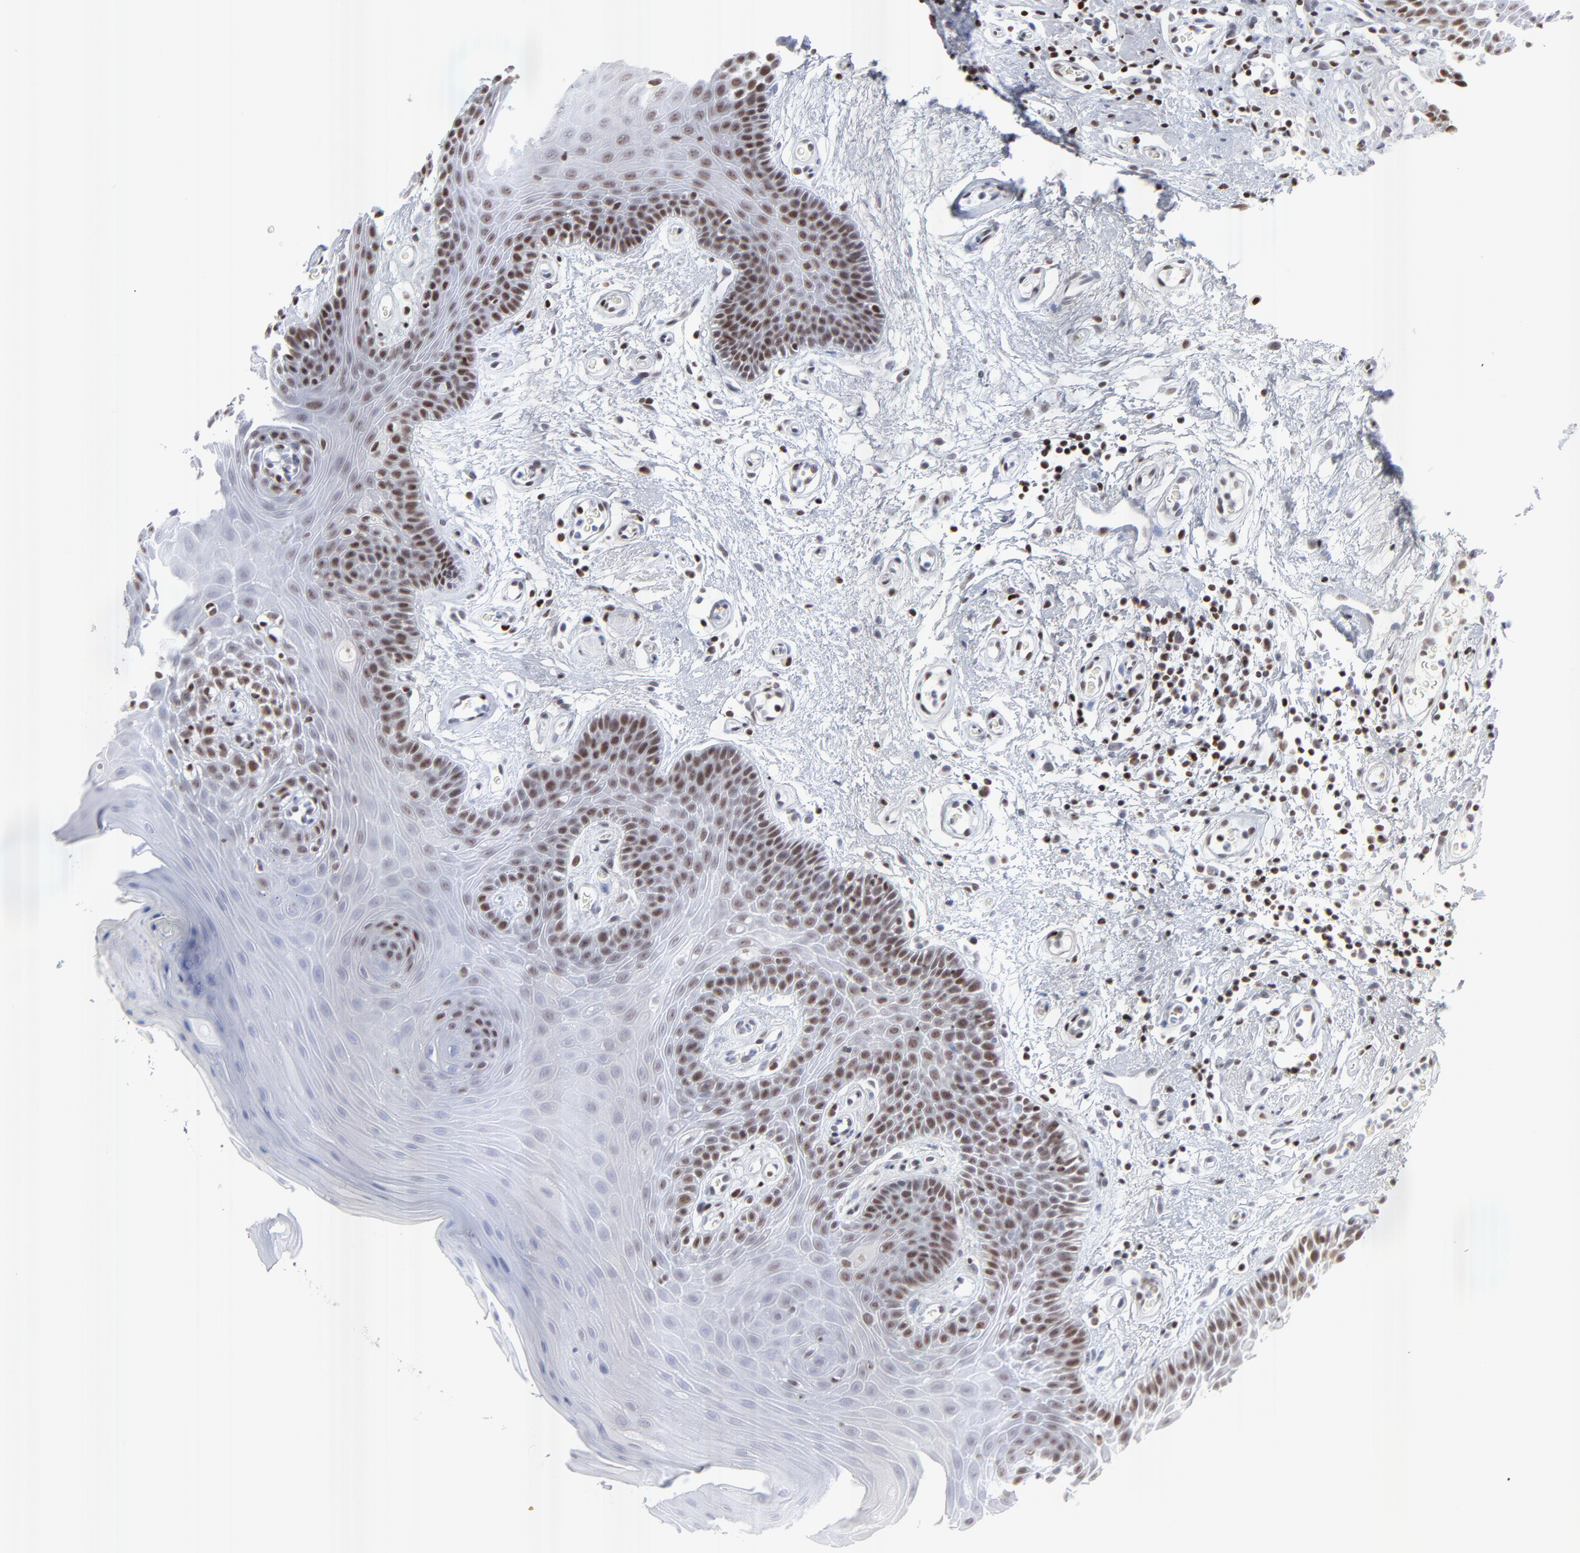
{"staining": {"intensity": "moderate", "quantity": "25%-75%", "location": "nuclear"}, "tissue": "oral mucosa", "cell_type": "Squamous epithelial cells", "image_type": "normal", "snomed": [{"axis": "morphology", "description": "Normal tissue, NOS"}, {"axis": "morphology", "description": "Squamous cell carcinoma, NOS"}, {"axis": "topography", "description": "Skeletal muscle"}, {"axis": "topography", "description": "Oral tissue"}, {"axis": "topography", "description": "Head-Neck"}], "caption": "Moderate nuclear positivity is seen in approximately 25%-75% of squamous epithelial cells in normal oral mucosa. The protein of interest is stained brown, and the nuclei are stained in blue (DAB IHC with brightfield microscopy, high magnification).", "gene": "PARP1", "patient": {"sex": "male", "age": 71}}